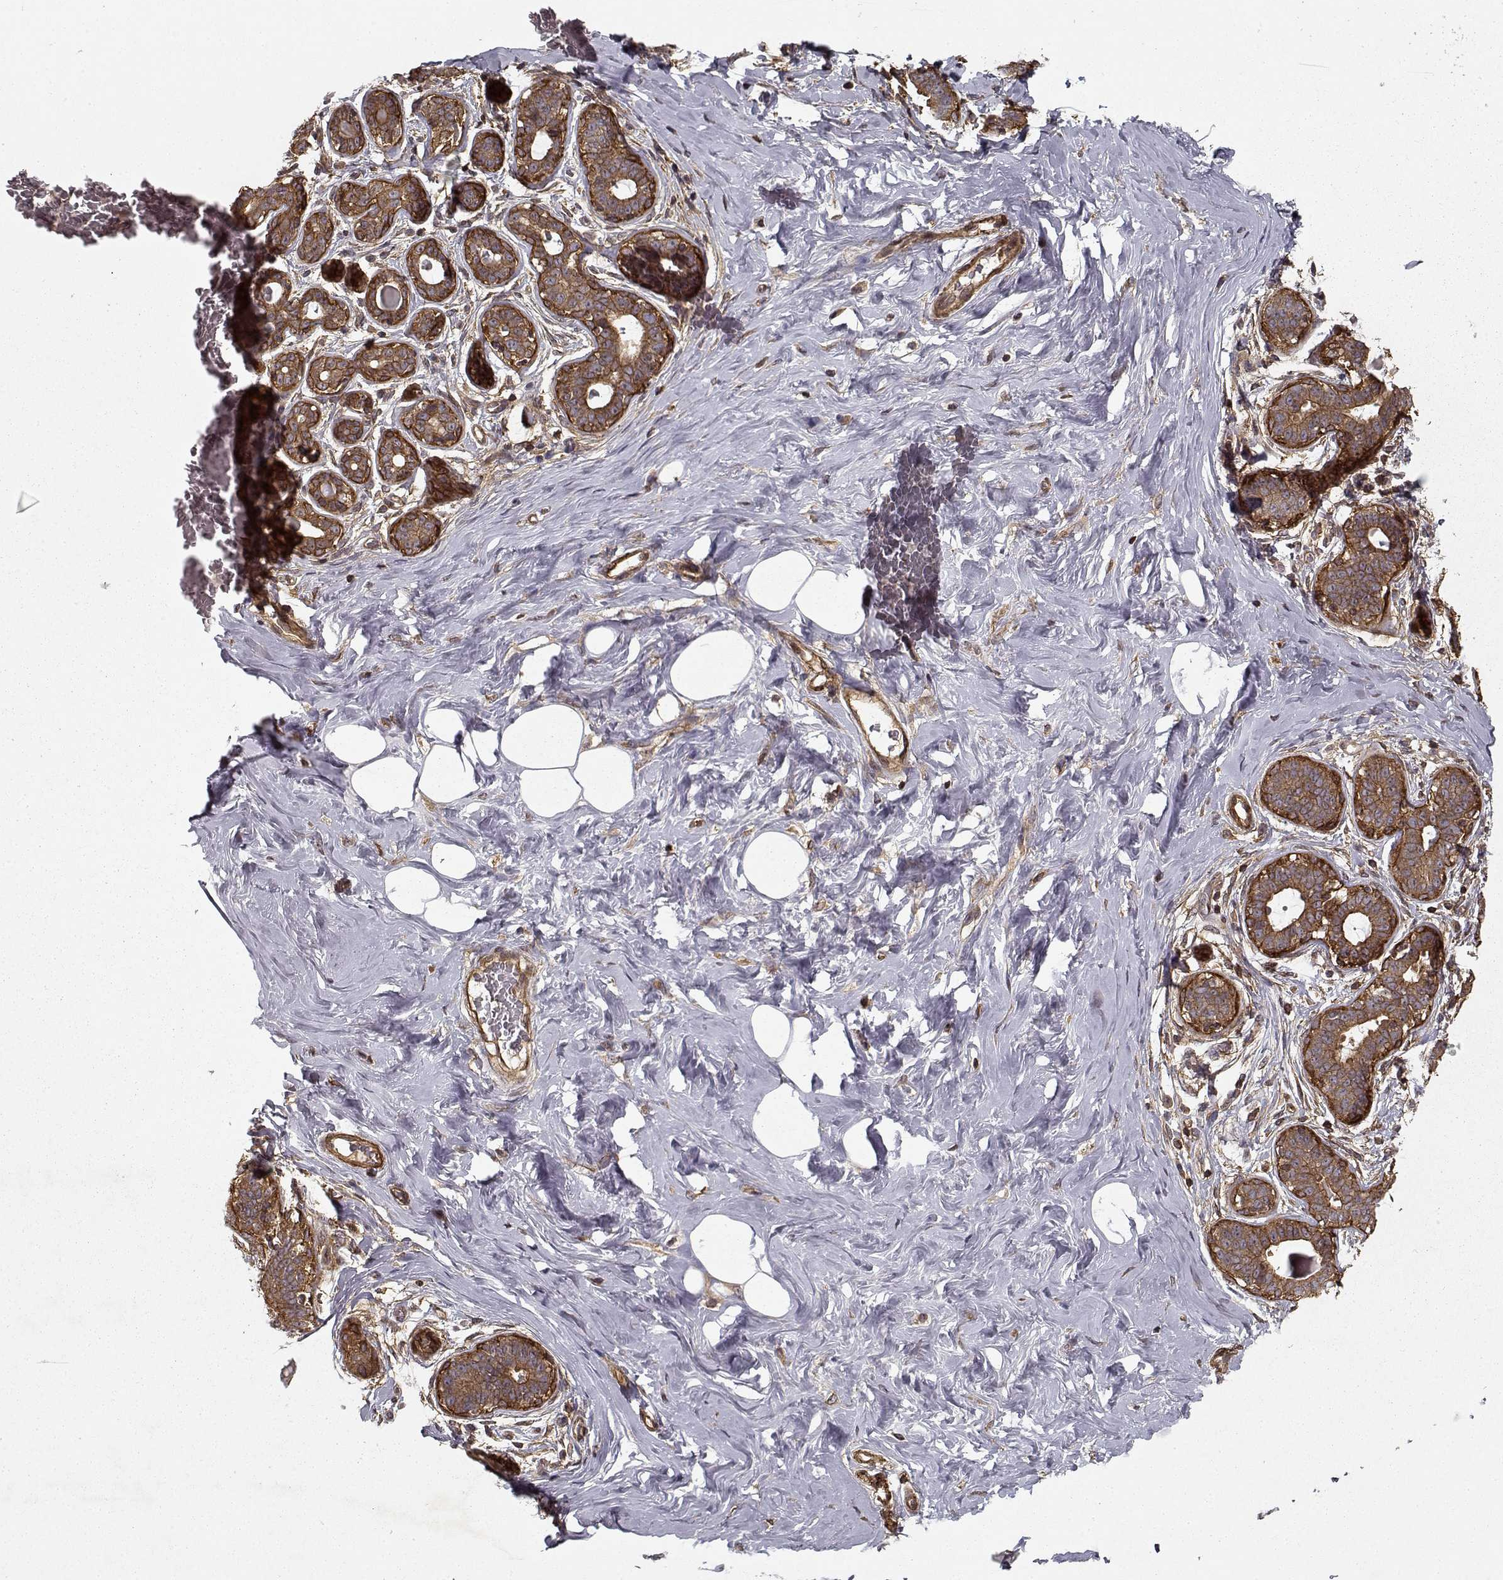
{"staining": {"intensity": "negative", "quantity": "none", "location": "none"}, "tissue": "breast", "cell_type": "Adipocytes", "image_type": "normal", "snomed": [{"axis": "morphology", "description": "Normal tissue, NOS"}, {"axis": "topography", "description": "Skin"}, {"axis": "topography", "description": "Breast"}], "caption": "Human breast stained for a protein using immunohistochemistry (IHC) displays no staining in adipocytes.", "gene": "PPP1R12A", "patient": {"sex": "female", "age": 43}}